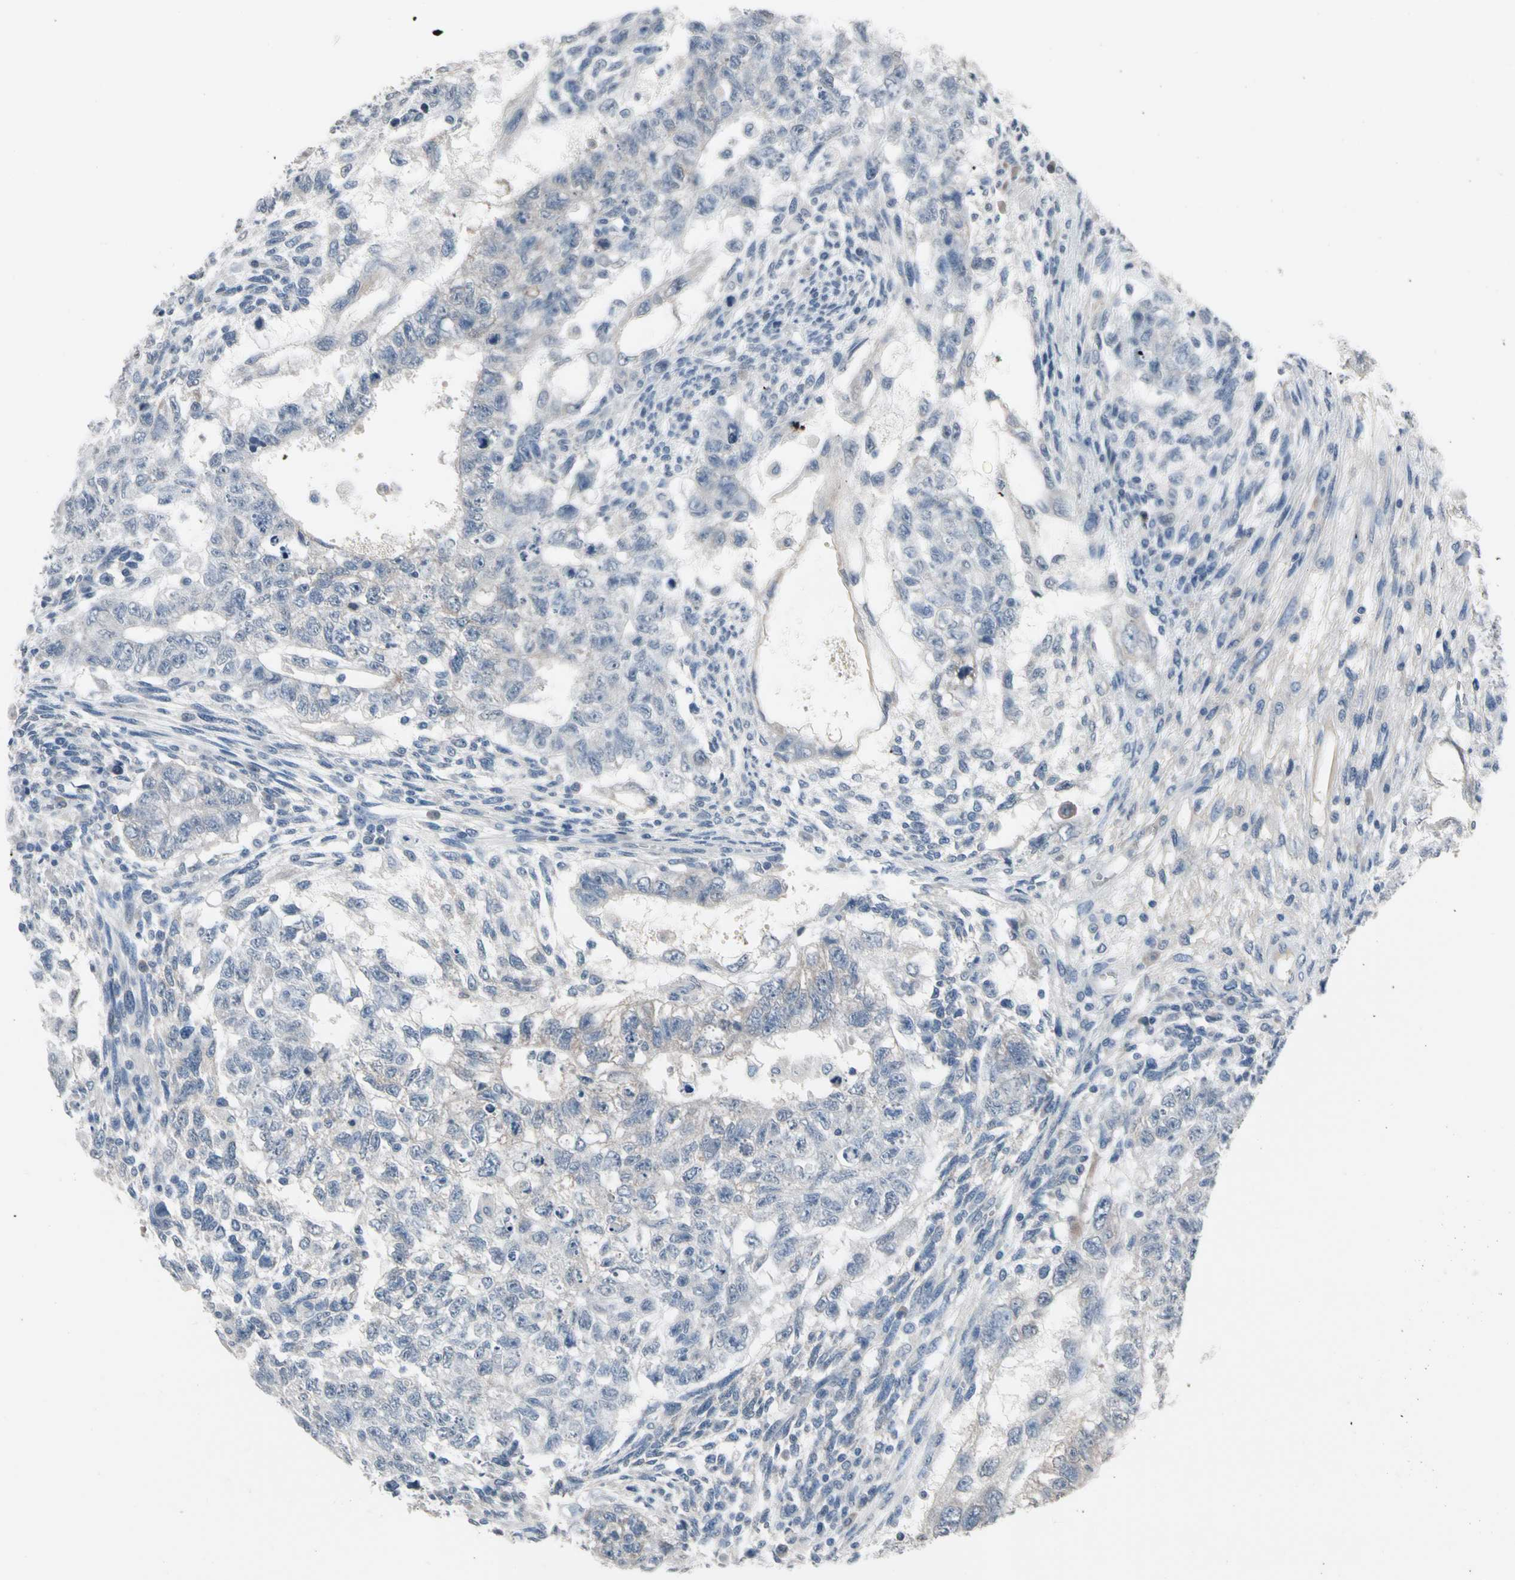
{"staining": {"intensity": "negative", "quantity": "none", "location": "none"}, "tissue": "testis cancer", "cell_type": "Tumor cells", "image_type": "cancer", "snomed": [{"axis": "morphology", "description": "Normal tissue, NOS"}, {"axis": "morphology", "description": "Carcinoma, Embryonal, NOS"}, {"axis": "topography", "description": "Testis"}], "caption": "There is no significant expression in tumor cells of testis cancer.", "gene": "SV2A", "patient": {"sex": "male", "age": 36}}